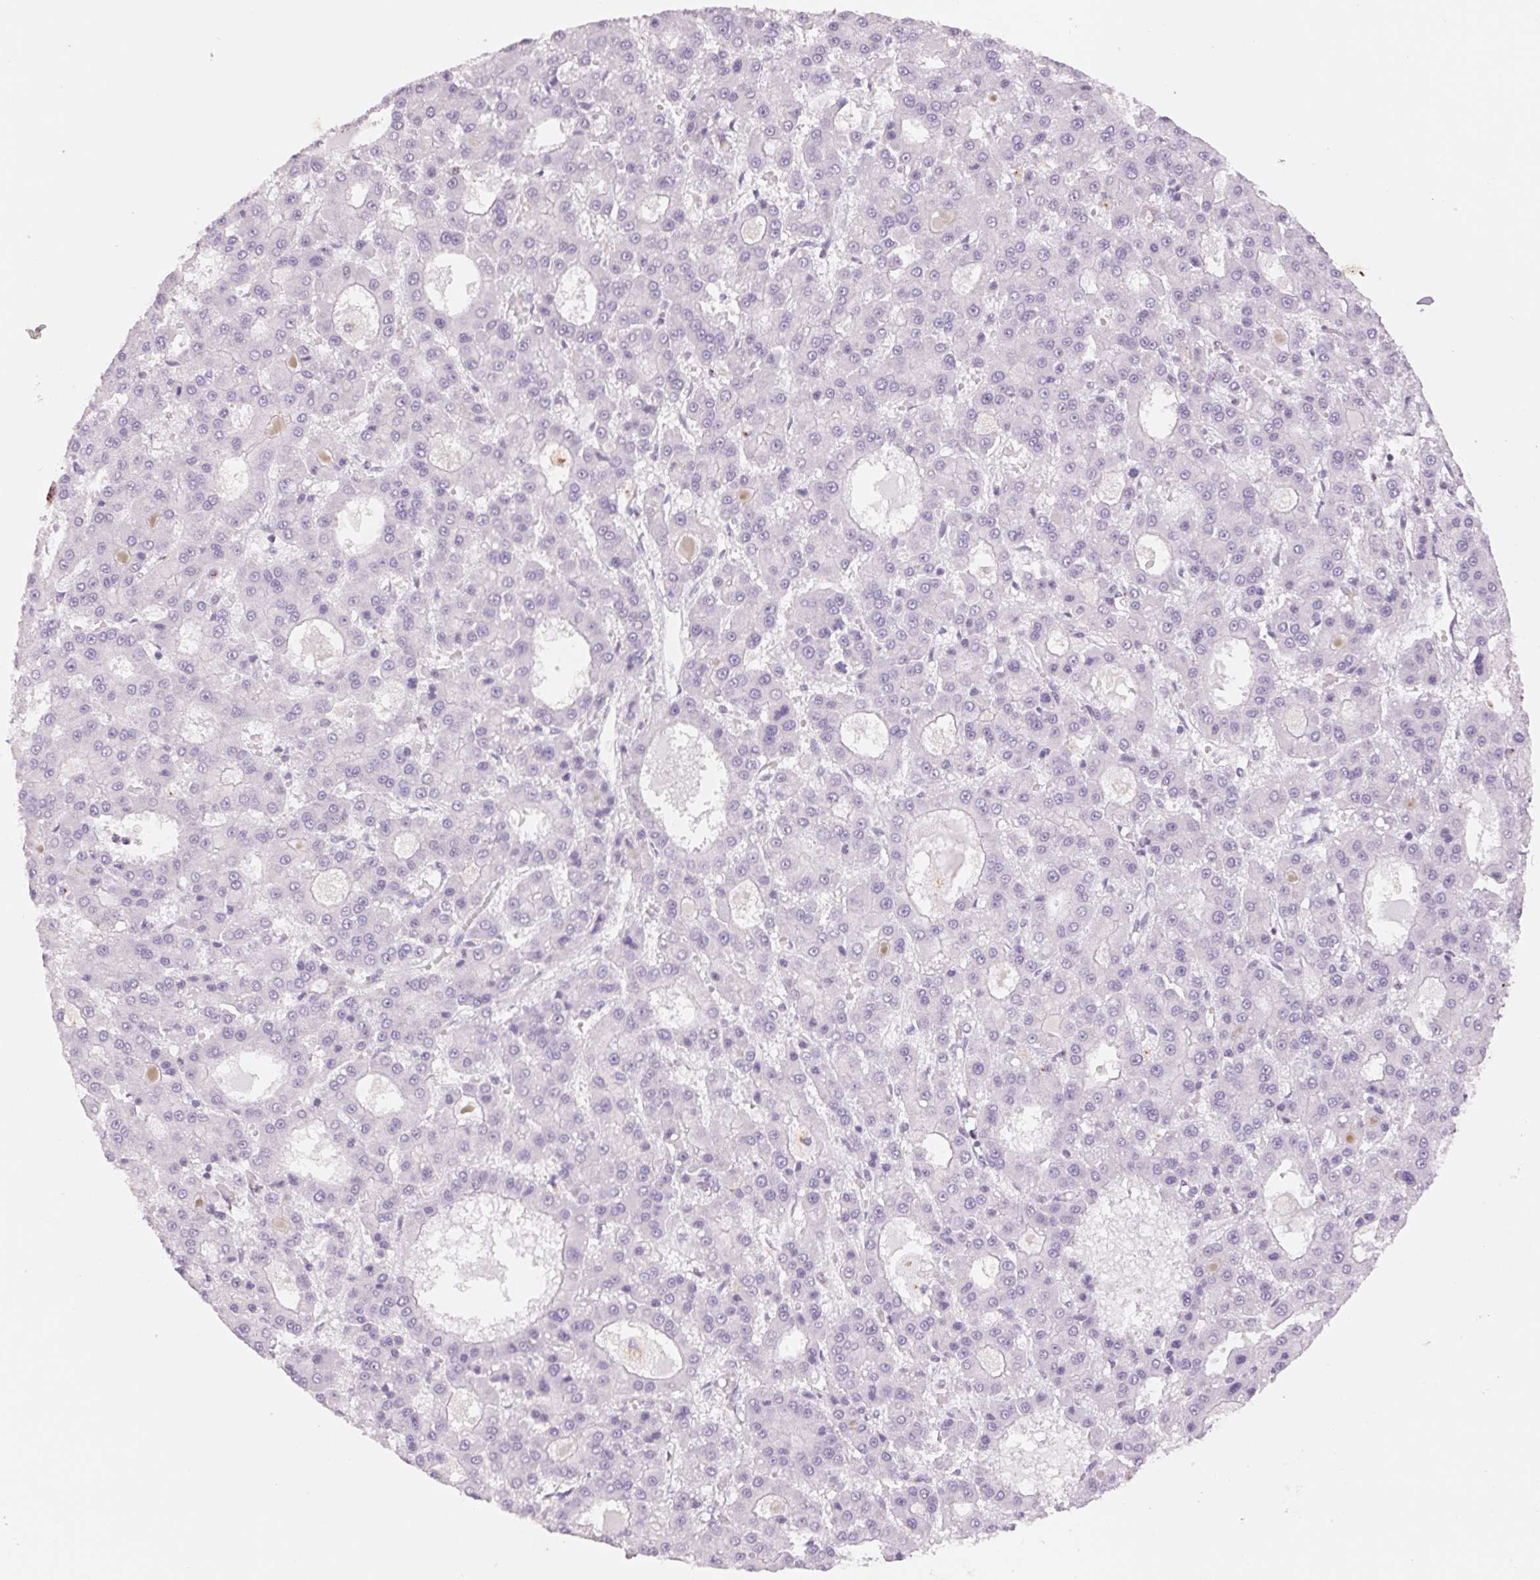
{"staining": {"intensity": "negative", "quantity": "none", "location": "none"}, "tissue": "liver cancer", "cell_type": "Tumor cells", "image_type": "cancer", "snomed": [{"axis": "morphology", "description": "Carcinoma, Hepatocellular, NOS"}, {"axis": "topography", "description": "Liver"}], "caption": "A high-resolution micrograph shows IHC staining of liver cancer, which shows no significant staining in tumor cells. (DAB (3,3'-diaminobenzidine) immunohistochemistry with hematoxylin counter stain).", "gene": "GALNT7", "patient": {"sex": "male", "age": 70}}